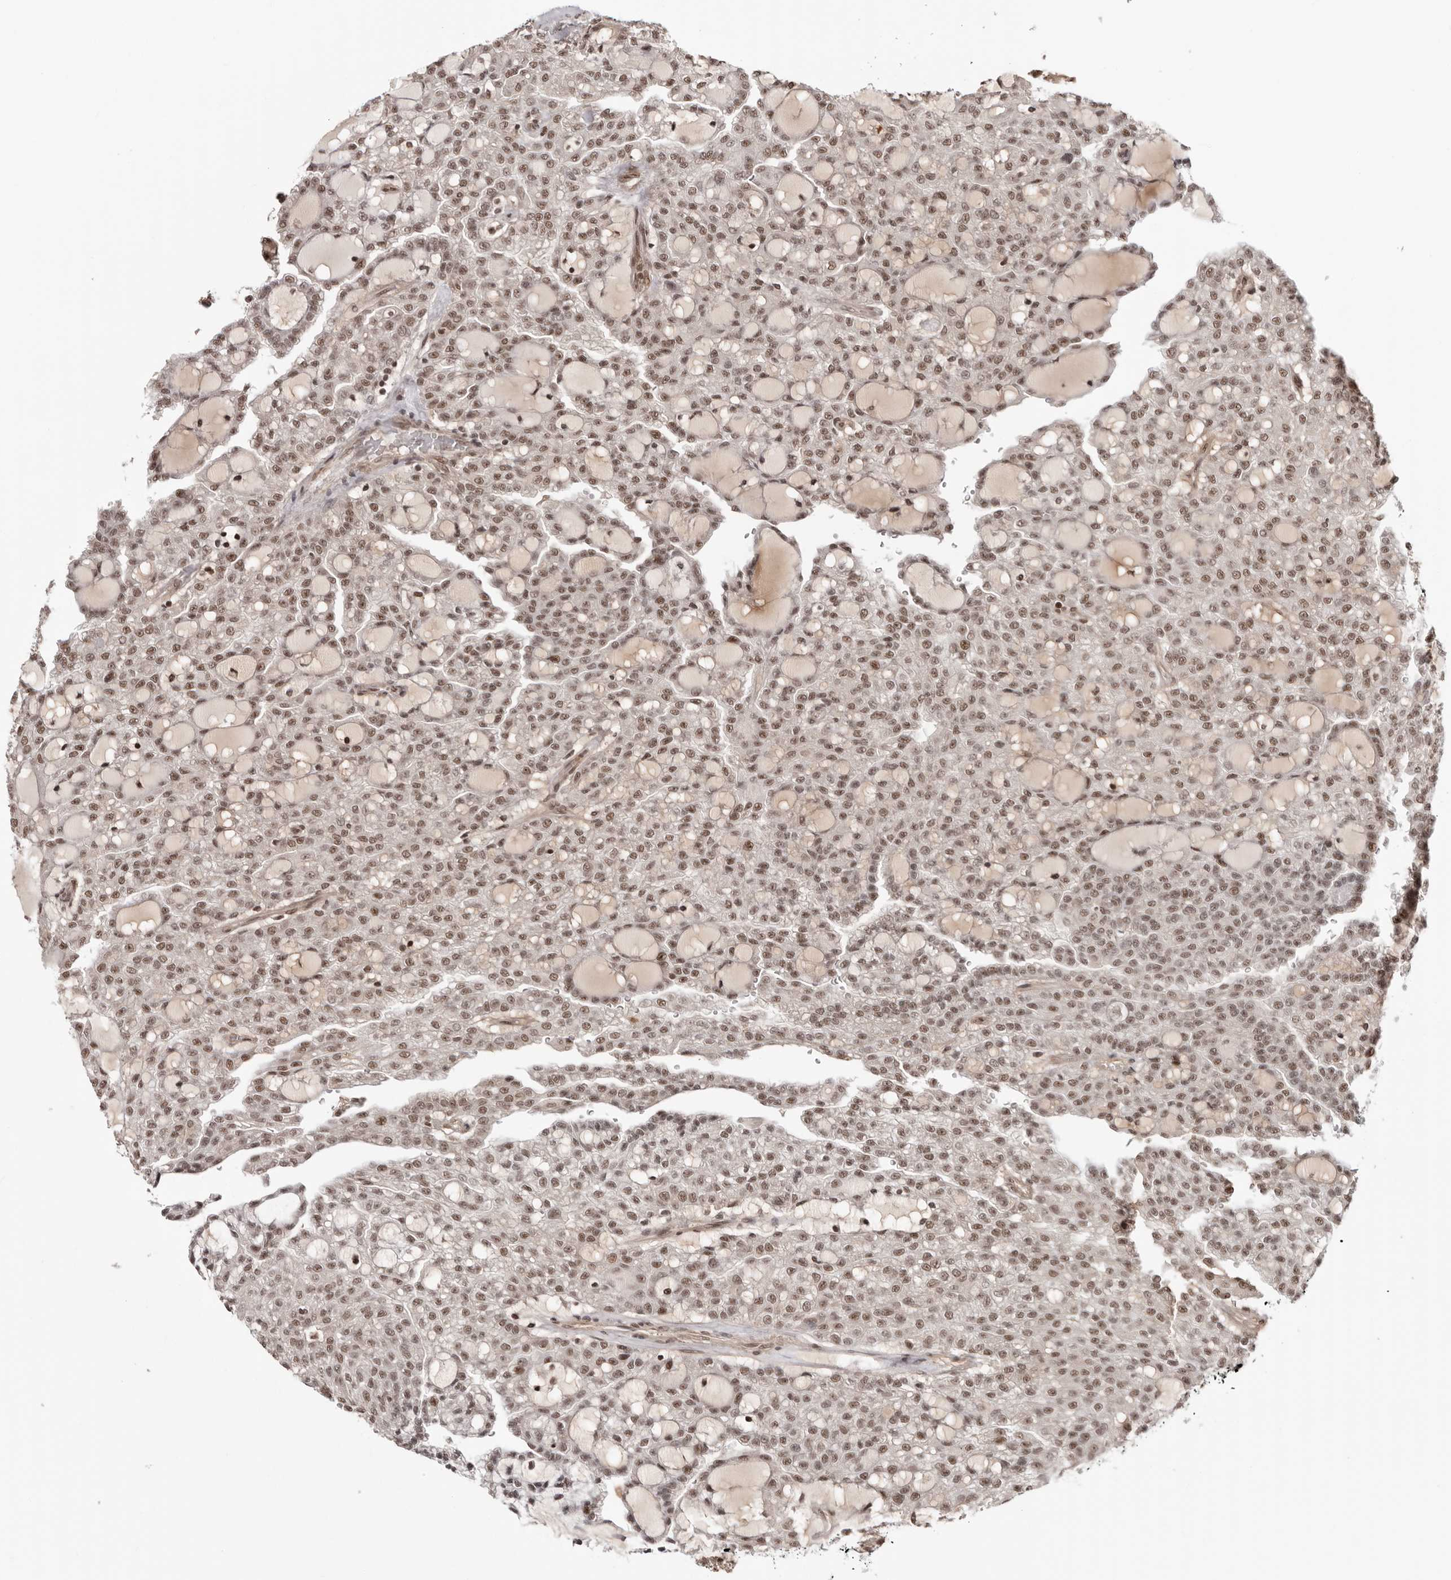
{"staining": {"intensity": "moderate", "quantity": ">75%", "location": "nuclear"}, "tissue": "renal cancer", "cell_type": "Tumor cells", "image_type": "cancer", "snomed": [{"axis": "morphology", "description": "Adenocarcinoma, NOS"}, {"axis": "topography", "description": "Kidney"}], "caption": "An image showing moderate nuclear positivity in approximately >75% of tumor cells in renal adenocarcinoma, as visualized by brown immunohistochemical staining.", "gene": "SDE2", "patient": {"sex": "male", "age": 63}}